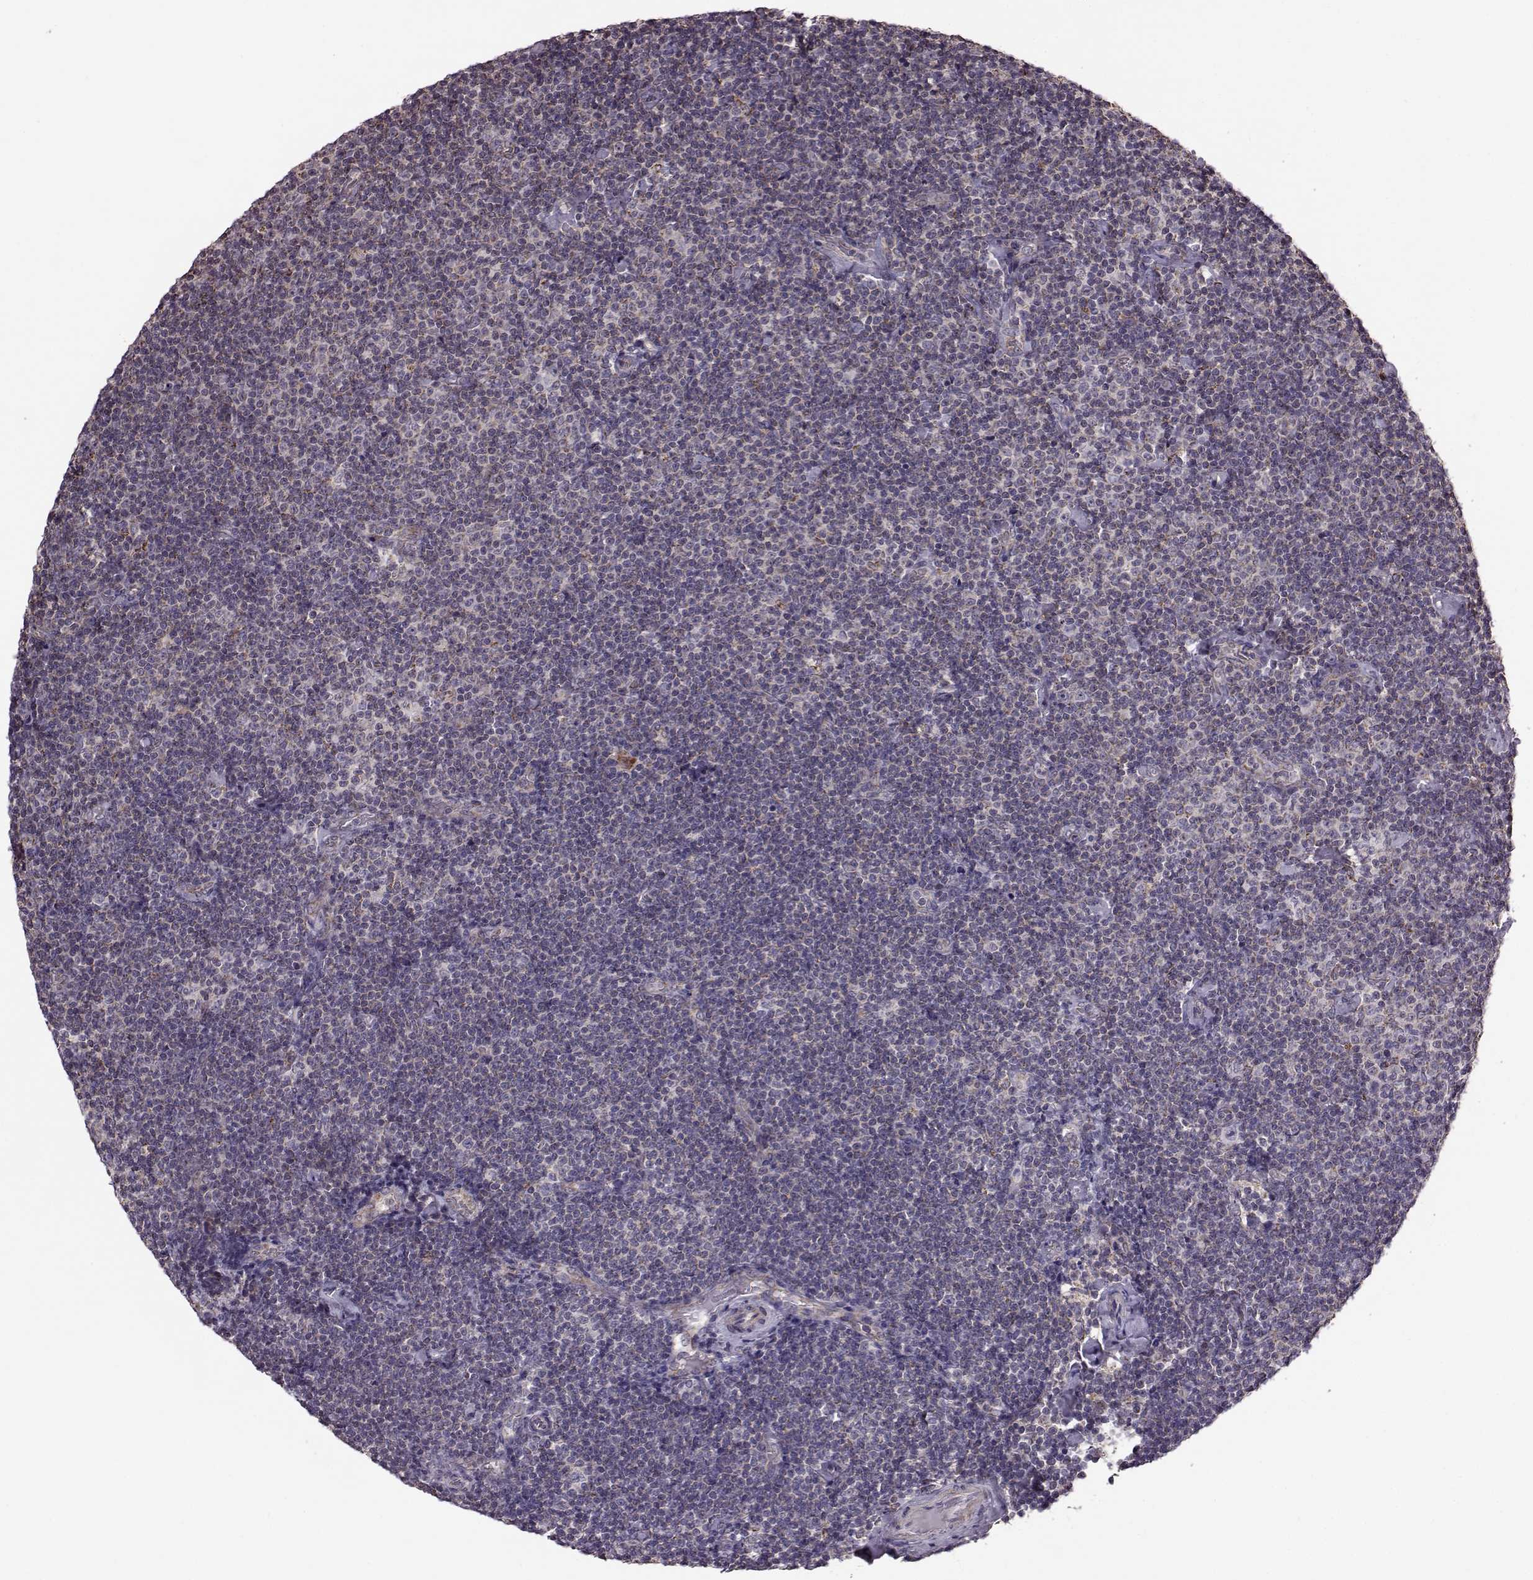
{"staining": {"intensity": "negative", "quantity": "none", "location": "none"}, "tissue": "lymphoma", "cell_type": "Tumor cells", "image_type": "cancer", "snomed": [{"axis": "morphology", "description": "Malignant lymphoma, non-Hodgkin's type, Low grade"}, {"axis": "topography", "description": "Lymph node"}], "caption": "High power microscopy micrograph of an IHC micrograph of lymphoma, revealing no significant expression in tumor cells.", "gene": "PUDP", "patient": {"sex": "male", "age": 81}}